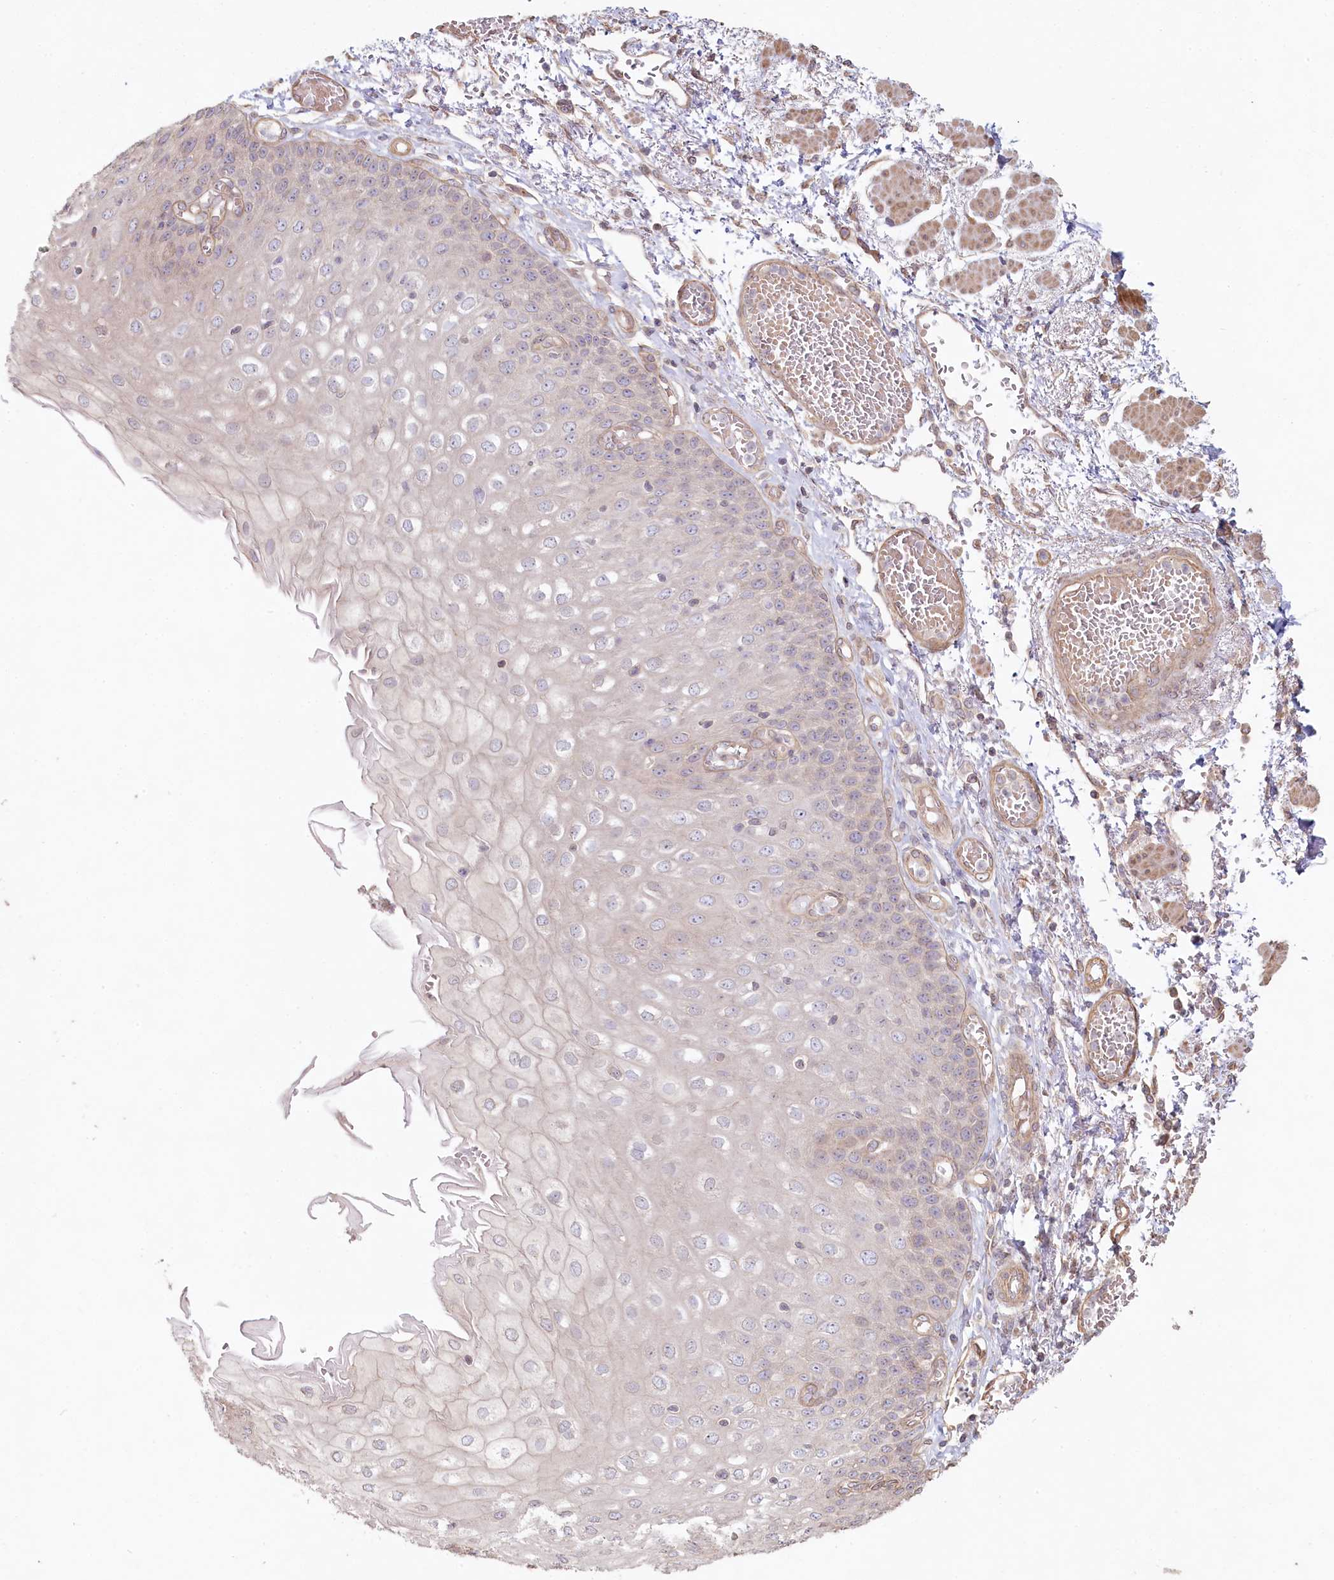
{"staining": {"intensity": "weak", "quantity": "<25%", "location": "cytoplasmic/membranous"}, "tissue": "esophagus", "cell_type": "Squamous epithelial cells", "image_type": "normal", "snomed": [{"axis": "morphology", "description": "Normal tissue, NOS"}, {"axis": "topography", "description": "Esophagus"}], "caption": "Immunohistochemical staining of benign esophagus reveals no significant expression in squamous epithelial cells.", "gene": "TCHP", "patient": {"sex": "male", "age": 81}}